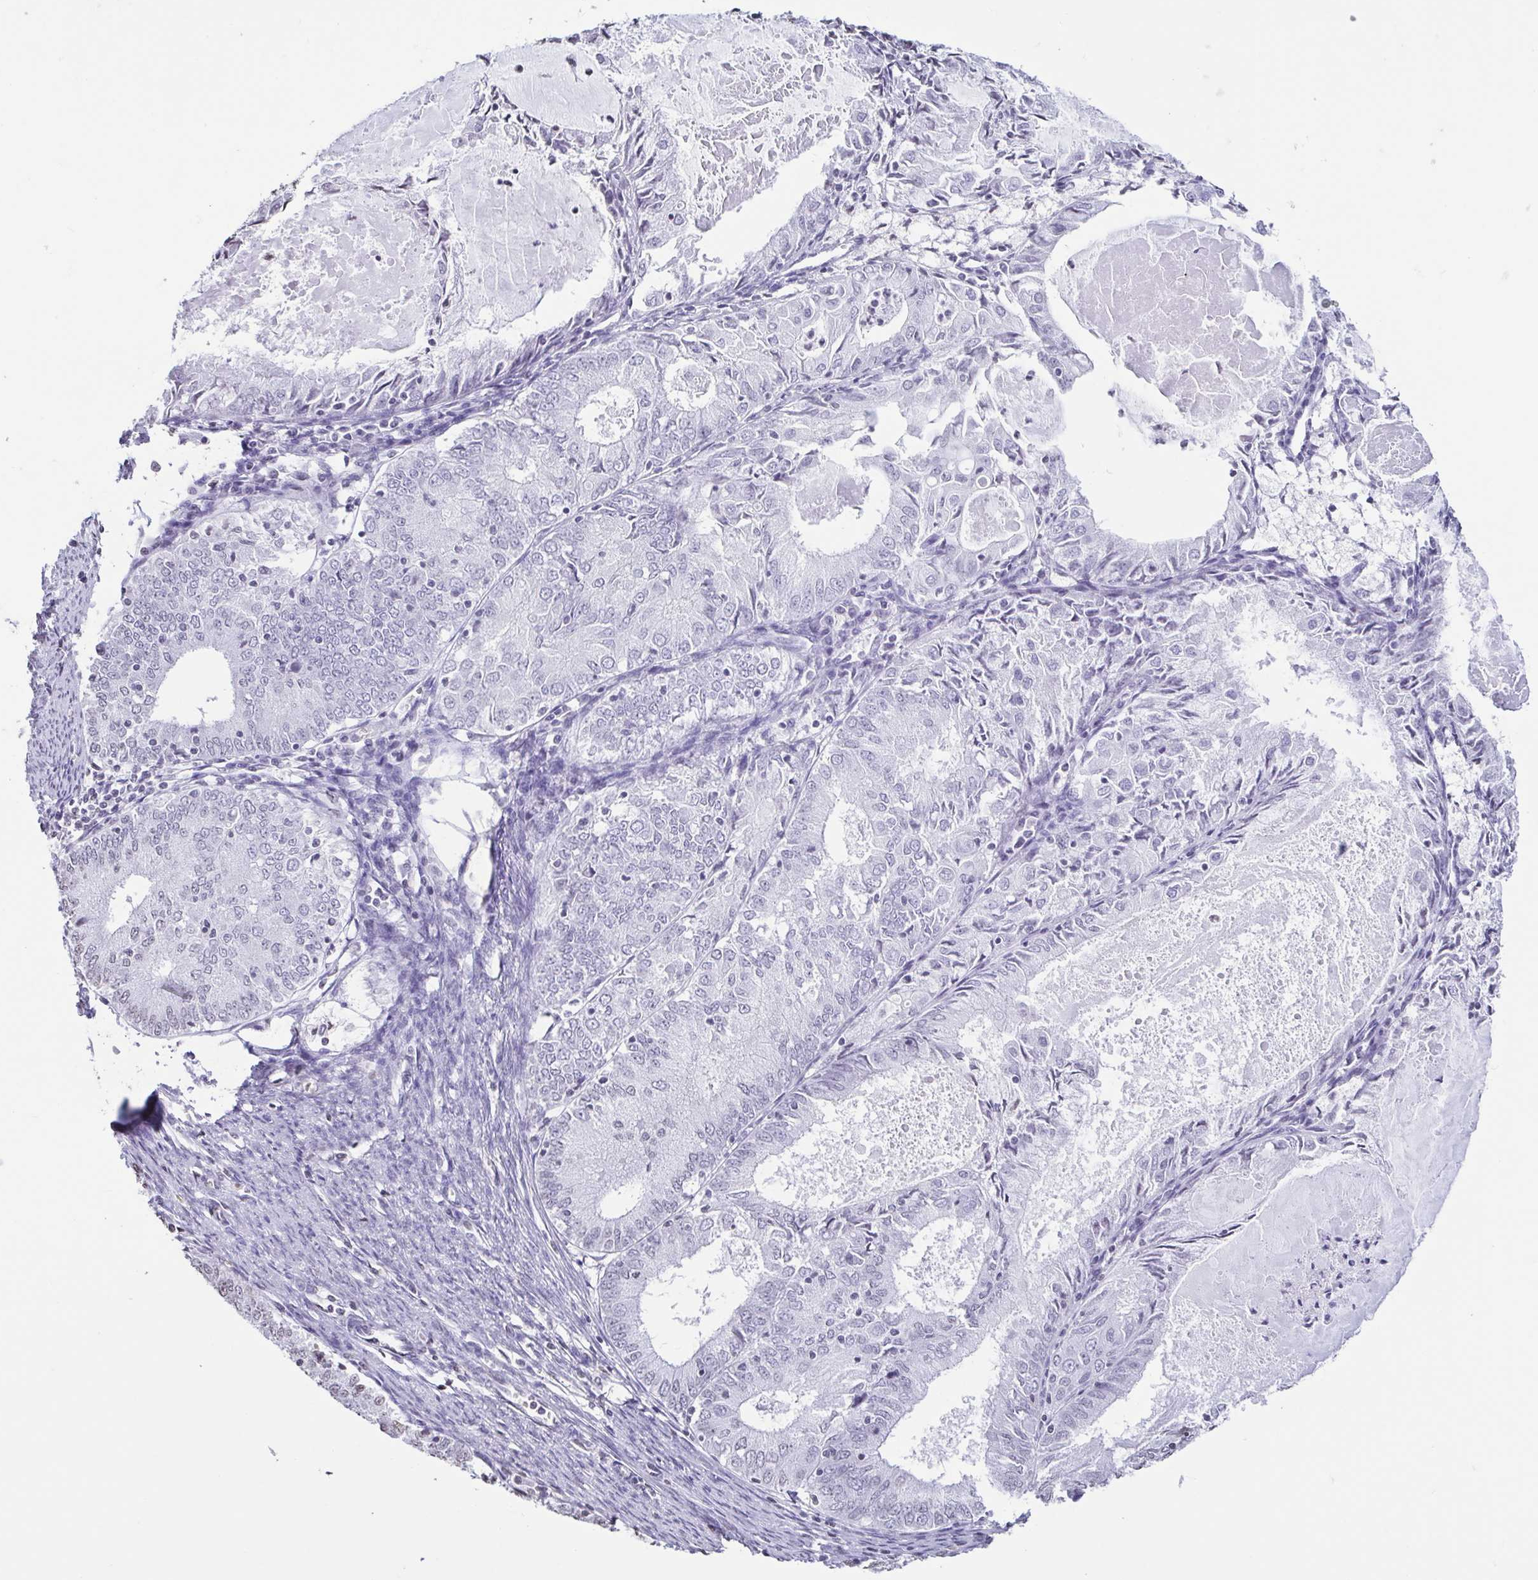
{"staining": {"intensity": "negative", "quantity": "none", "location": "none"}, "tissue": "endometrial cancer", "cell_type": "Tumor cells", "image_type": "cancer", "snomed": [{"axis": "morphology", "description": "Adenocarcinoma, NOS"}, {"axis": "topography", "description": "Endometrium"}], "caption": "This is a image of IHC staining of endometrial cancer (adenocarcinoma), which shows no staining in tumor cells.", "gene": "VCY1B", "patient": {"sex": "female", "age": 57}}